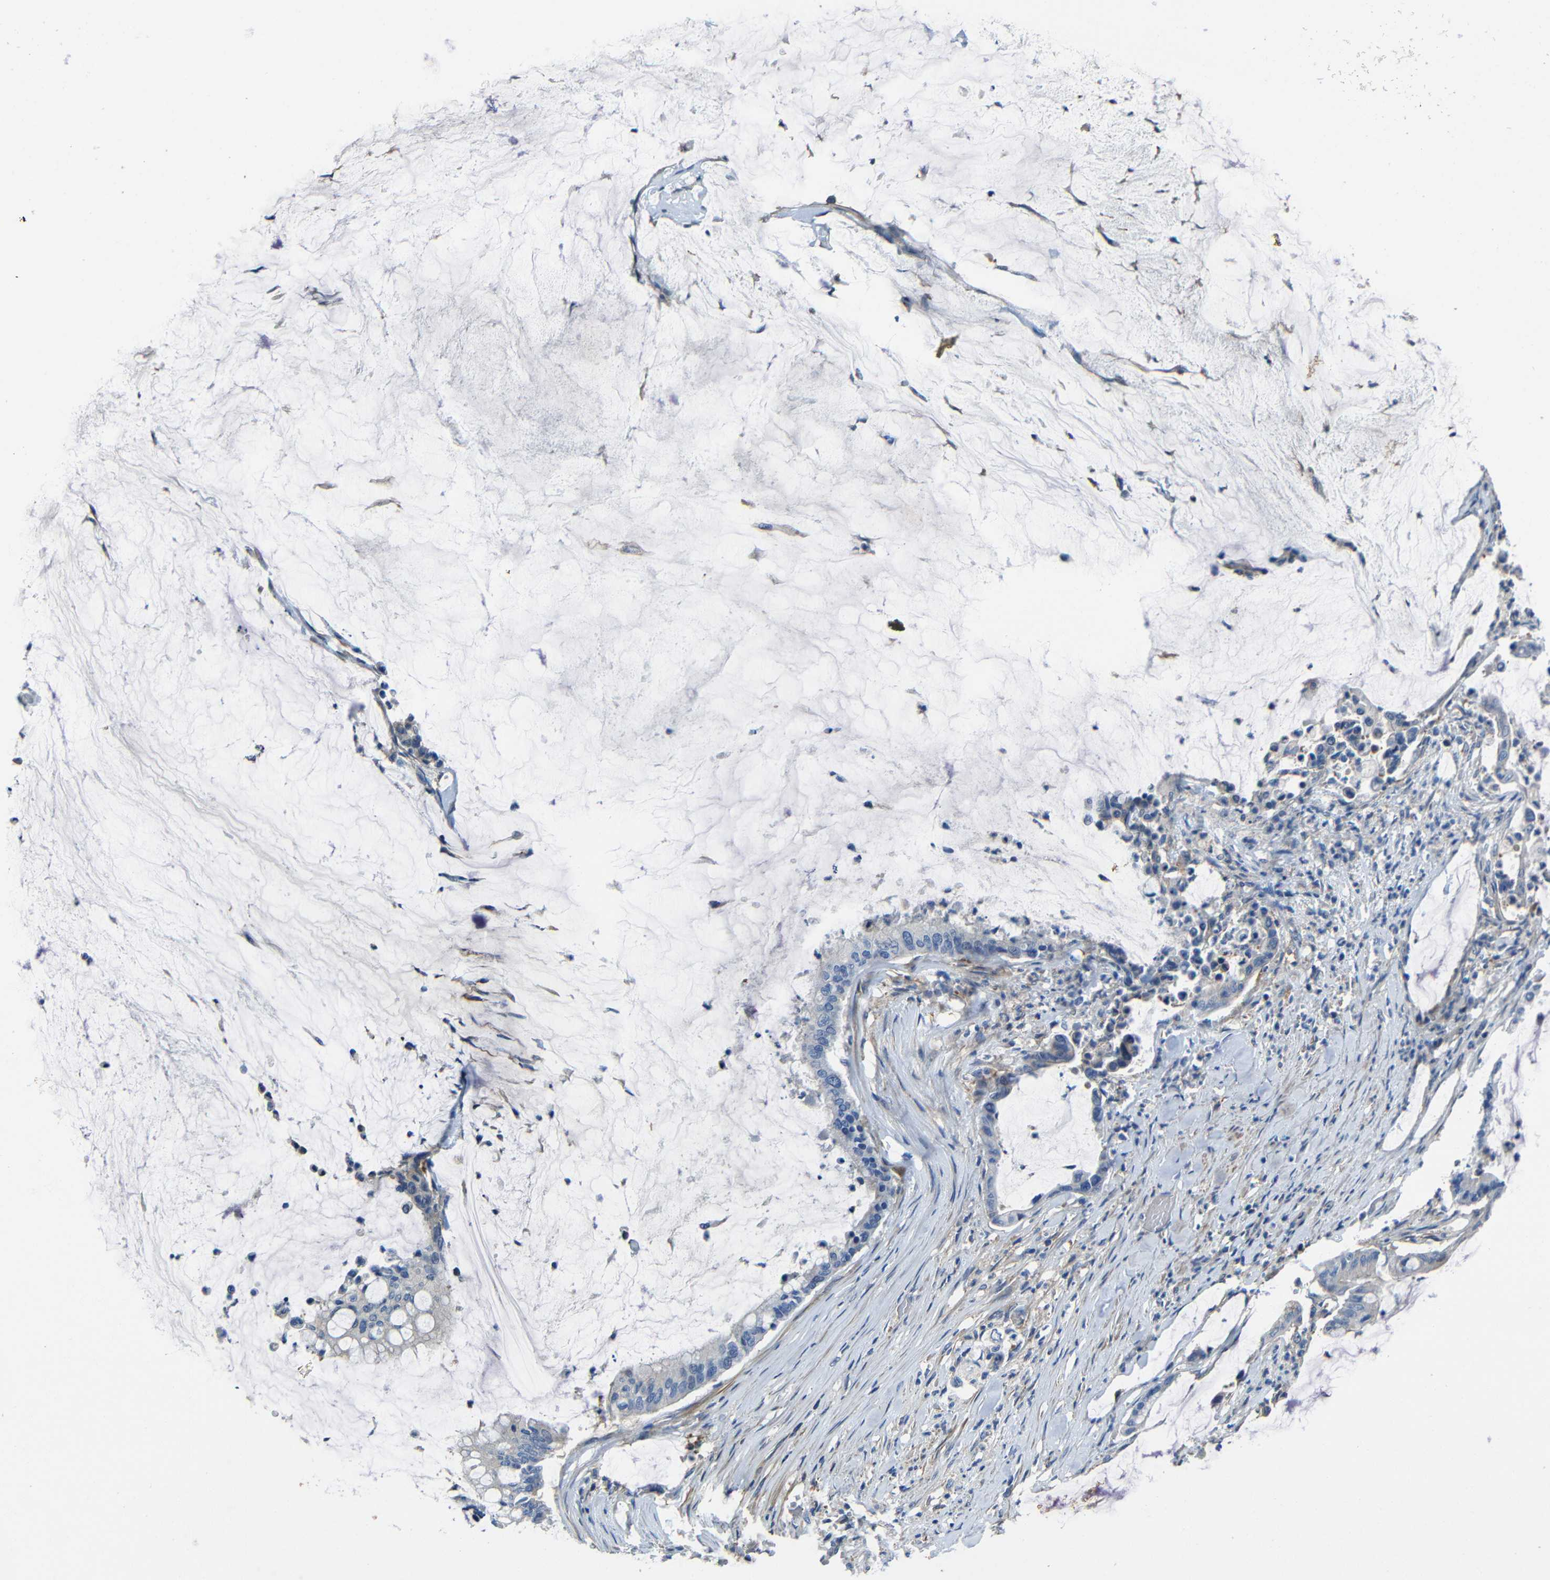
{"staining": {"intensity": "negative", "quantity": "none", "location": "none"}, "tissue": "pancreatic cancer", "cell_type": "Tumor cells", "image_type": "cancer", "snomed": [{"axis": "morphology", "description": "Adenocarcinoma, NOS"}, {"axis": "topography", "description": "Pancreas"}], "caption": "Immunohistochemistry micrograph of neoplastic tissue: adenocarcinoma (pancreatic) stained with DAB (3,3'-diaminobenzidine) displays no significant protein positivity in tumor cells.", "gene": "GDI1", "patient": {"sex": "male", "age": 41}}